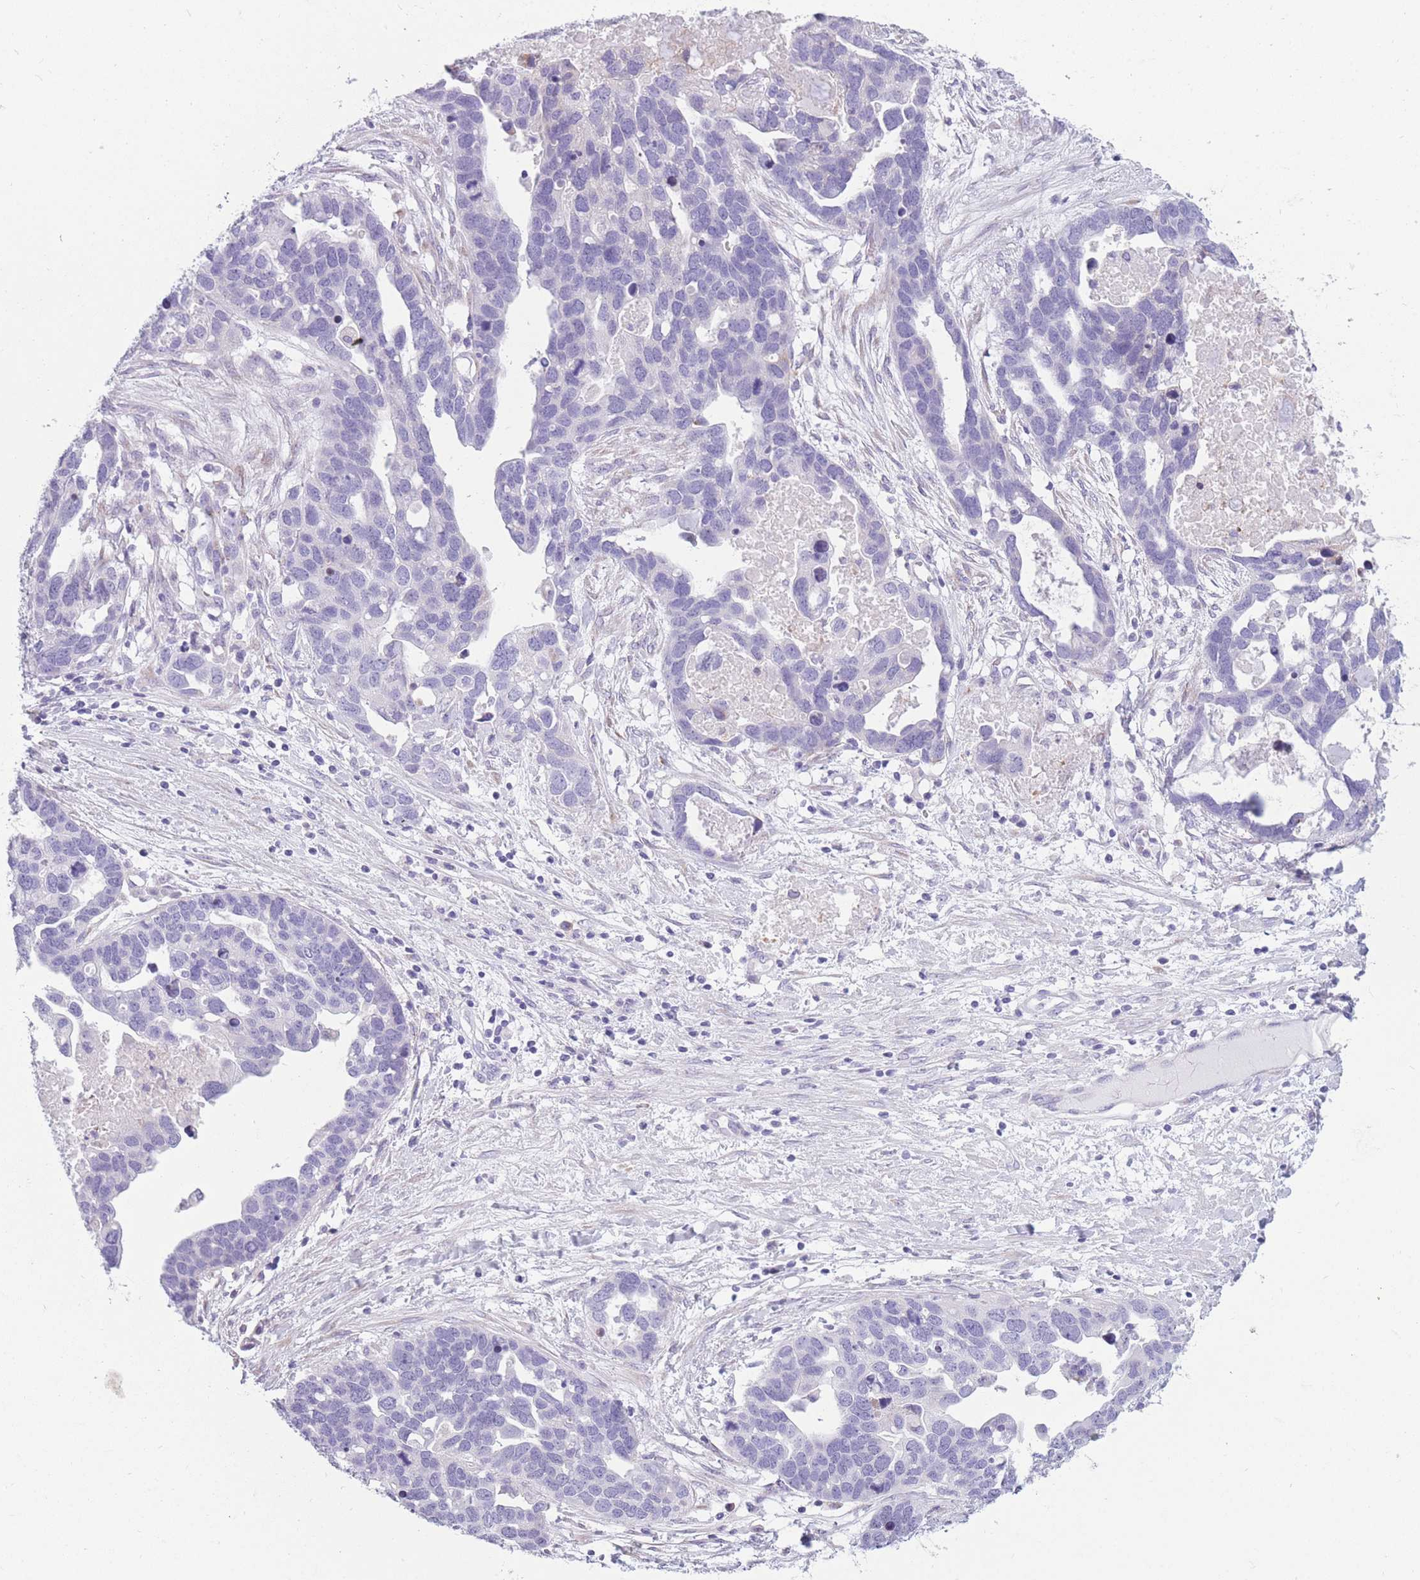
{"staining": {"intensity": "negative", "quantity": "none", "location": "none"}, "tissue": "ovarian cancer", "cell_type": "Tumor cells", "image_type": "cancer", "snomed": [{"axis": "morphology", "description": "Cystadenocarcinoma, serous, NOS"}, {"axis": "topography", "description": "Ovary"}], "caption": "Ovarian cancer was stained to show a protein in brown. There is no significant positivity in tumor cells.", "gene": "COL27A1", "patient": {"sex": "female", "age": 54}}